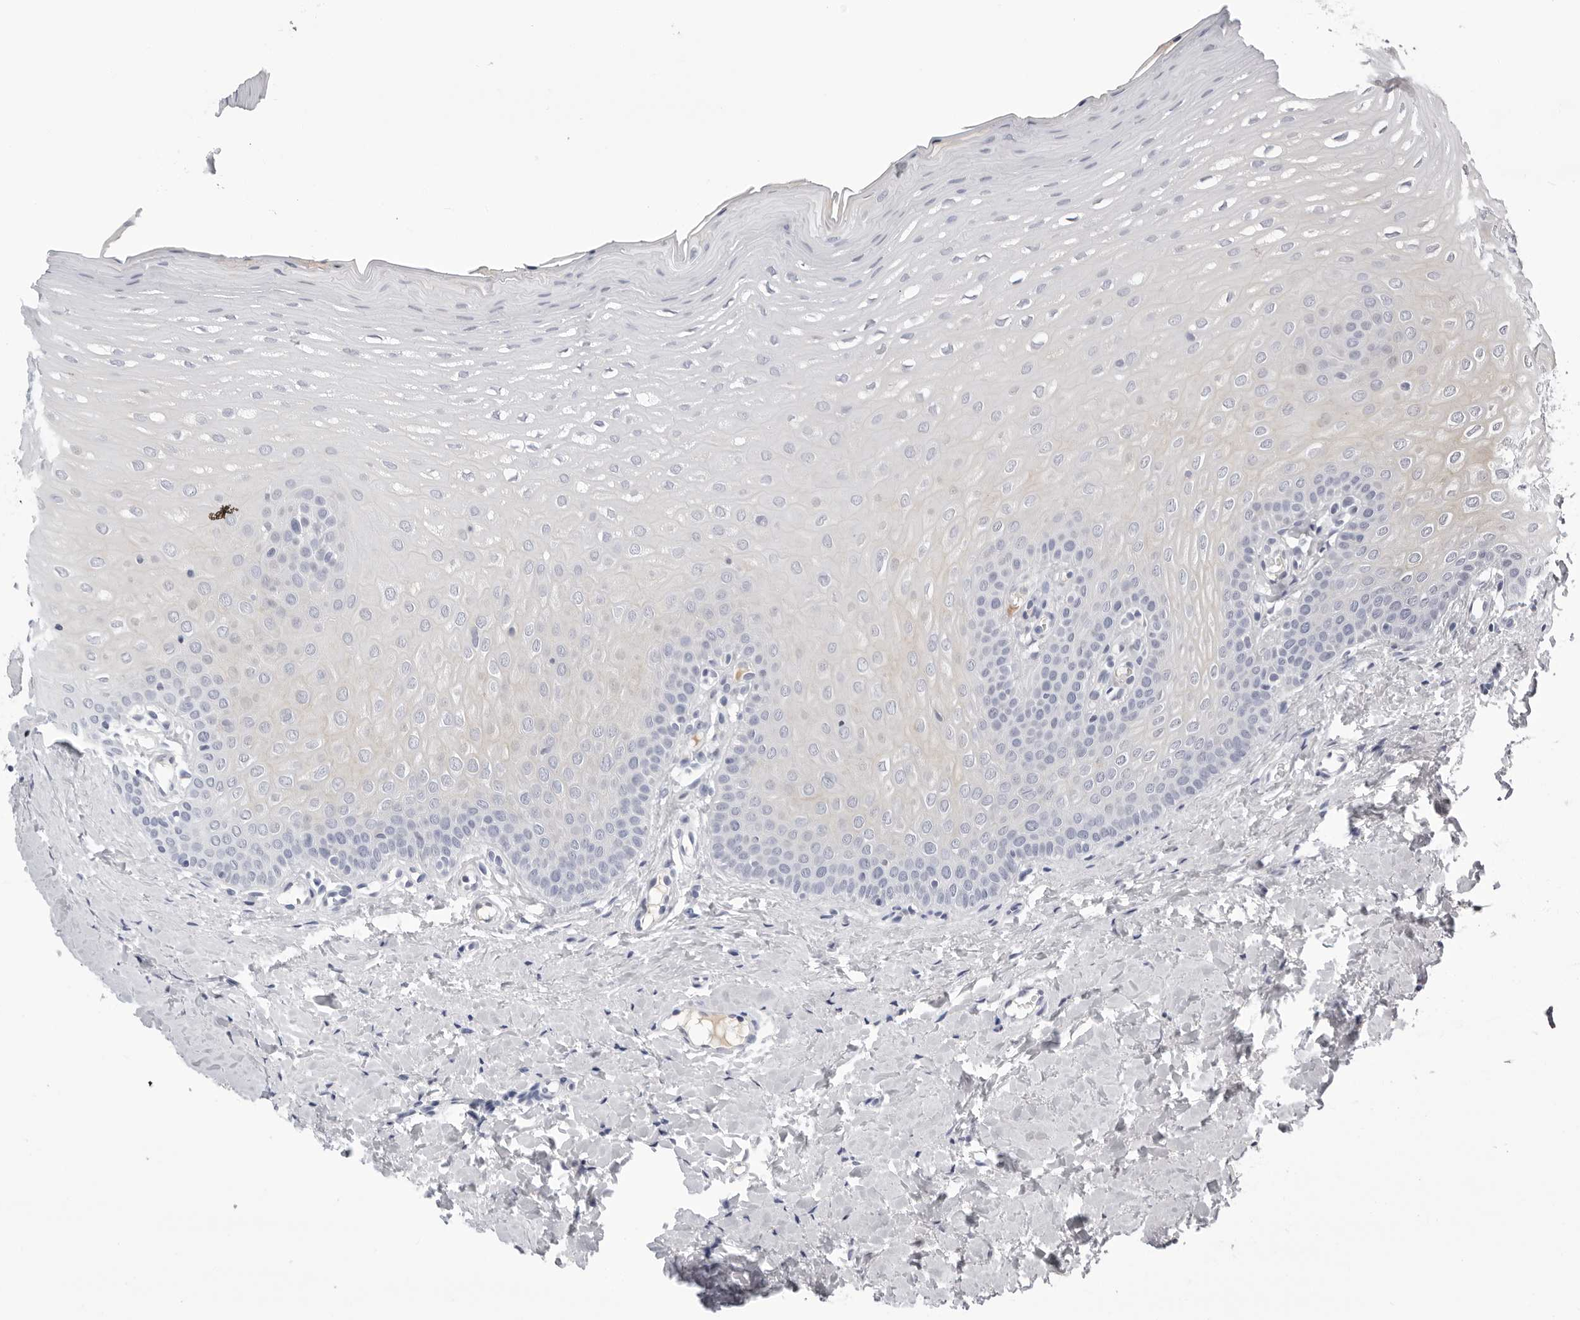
{"staining": {"intensity": "negative", "quantity": "none", "location": "none"}, "tissue": "oral mucosa", "cell_type": "Squamous epithelial cells", "image_type": "normal", "snomed": [{"axis": "morphology", "description": "Normal tissue, NOS"}, {"axis": "topography", "description": "Oral tissue"}], "caption": "This image is of benign oral mucosa stained with immunohistochemistry to label a protein in brown with the nuclei are counter-stained blue. There is no expression in squamous epithelial cells.", "gene": "ZNF502", "patient": {"sex": "female", "age": 39}}